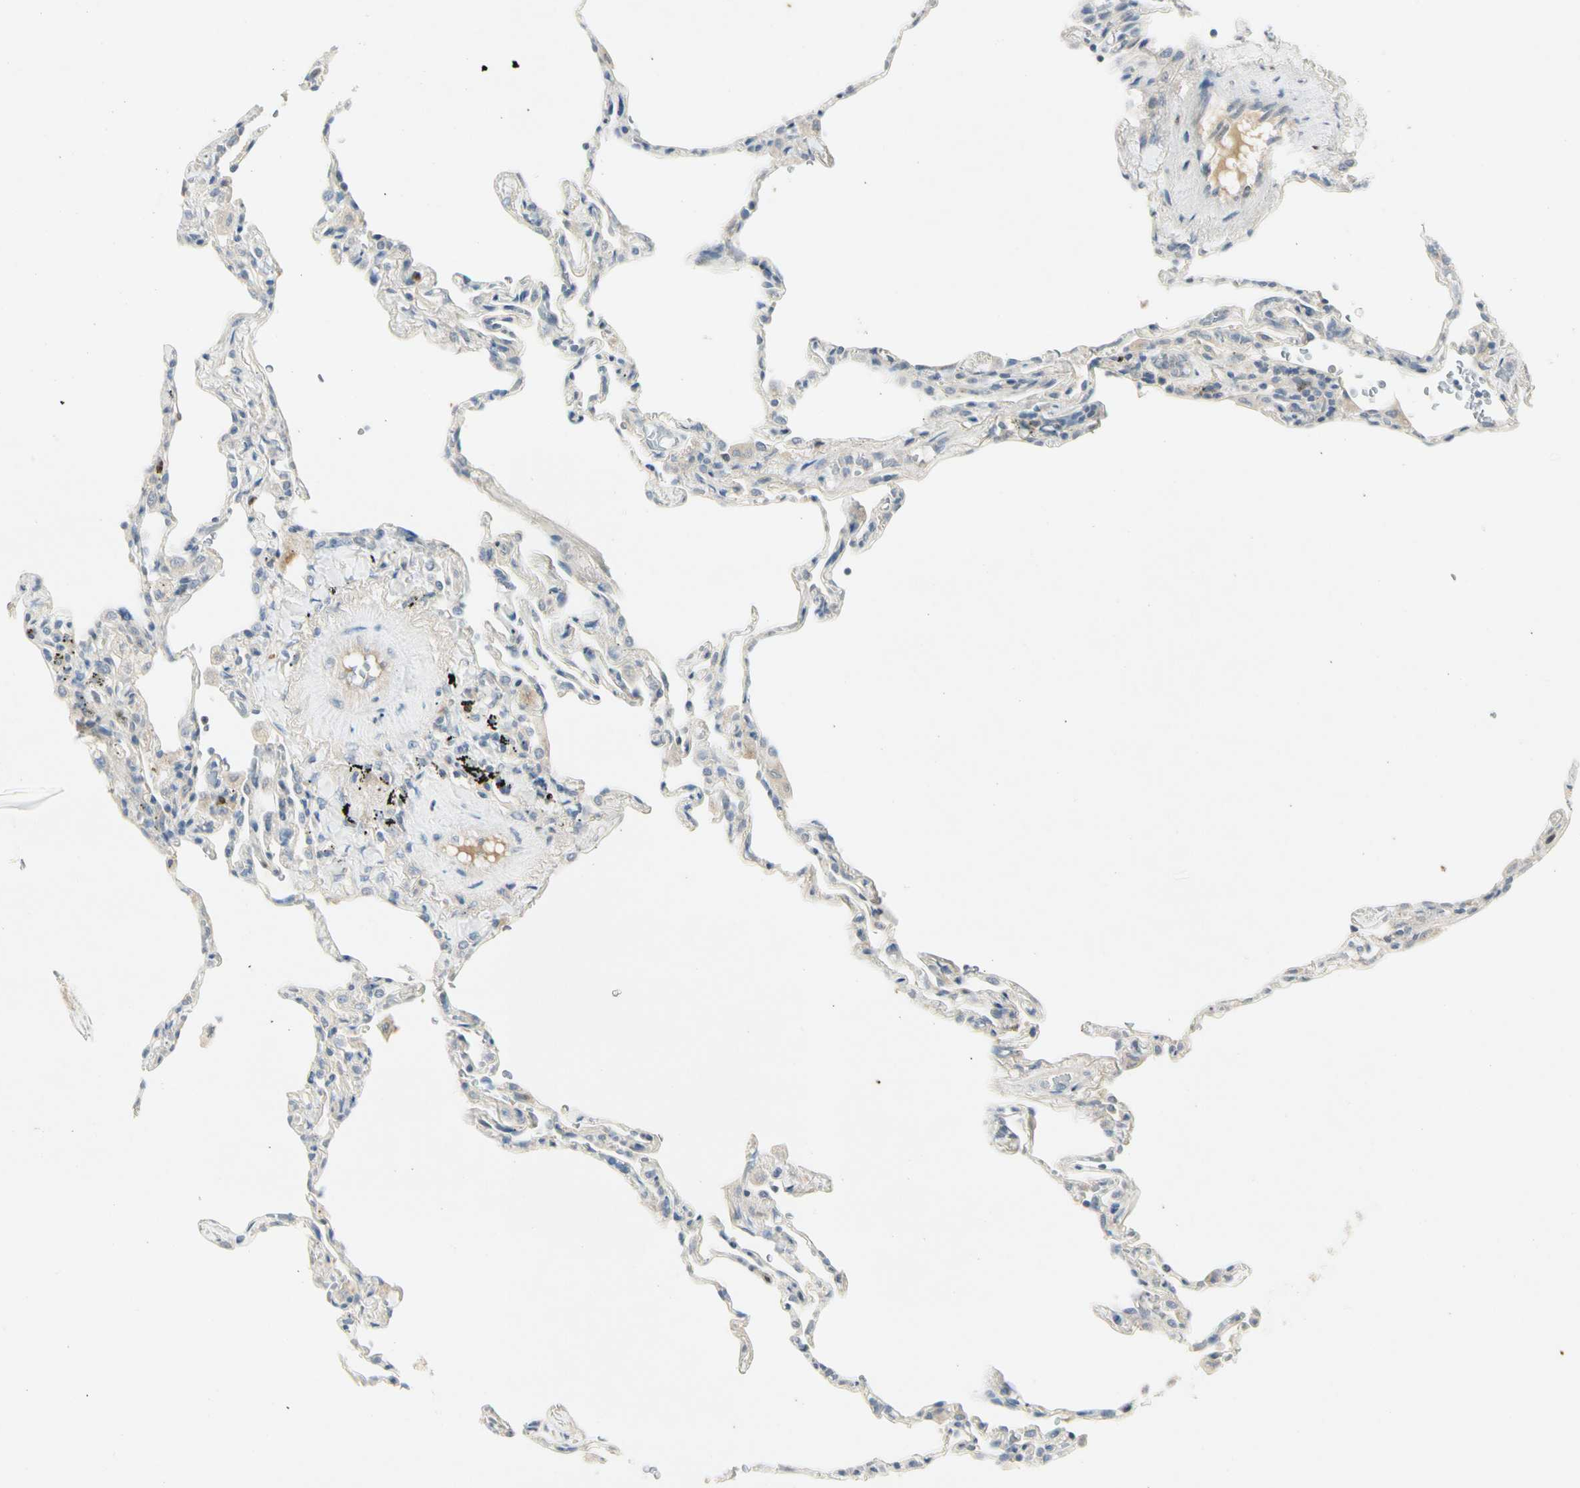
{"staining": {"intensity": "negative", "quantity": "none", "location": "none"}, "tissue": "lung", "cell_type": "Alveolar cells", "image_type": "normal", "snomed": [{"axis": "morphology", "description": "Normal tissue, NOS"}, {"axis": "topography", "description": "Lung"}], "caption": "DAB (3,3'-diaminobenzidine) immunohistochemical staining of normal lung demonstrates no significant positivity in alveolar cells.", "gene": "PITX1", "patient": {"sex": "male", "age": 59}}